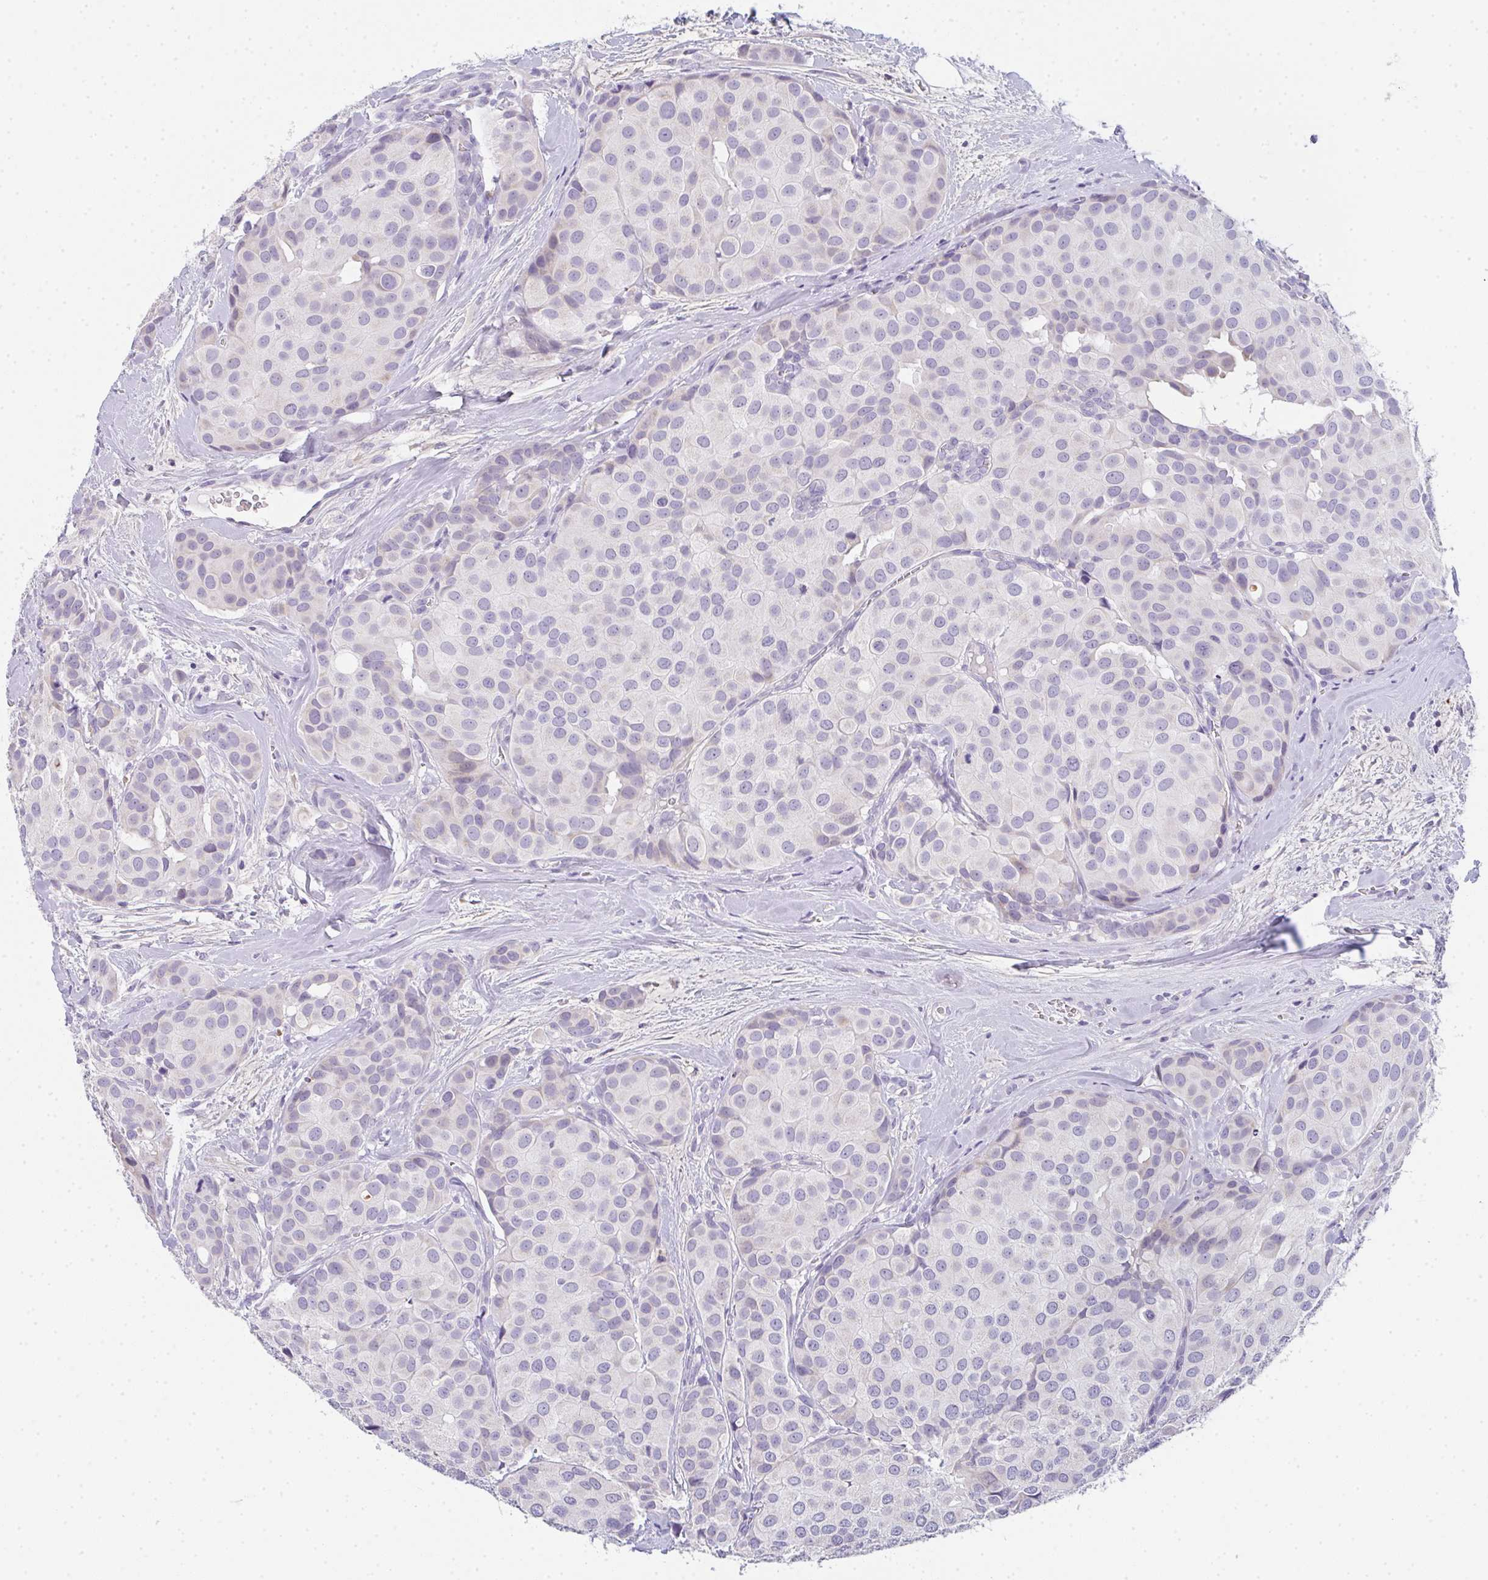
{"staining": {"intensity": "negative", "quantity": "none", "location": "none"}, "tissue": "breast cancer", "cell_type": "Tumor cells", "image_type": "cancer", "snomed": [{"axis": "morphology", "description": "Duct carcinoma"}, {"axis": "topography", "description": "Breast"}], "caption": "This is an IHC micrograph of invasive ductal carcinoma (breast). There is no positivity in tumor cells.", "gene": "CACNA1S", "patient": {"sex": "female", "age": 70}}